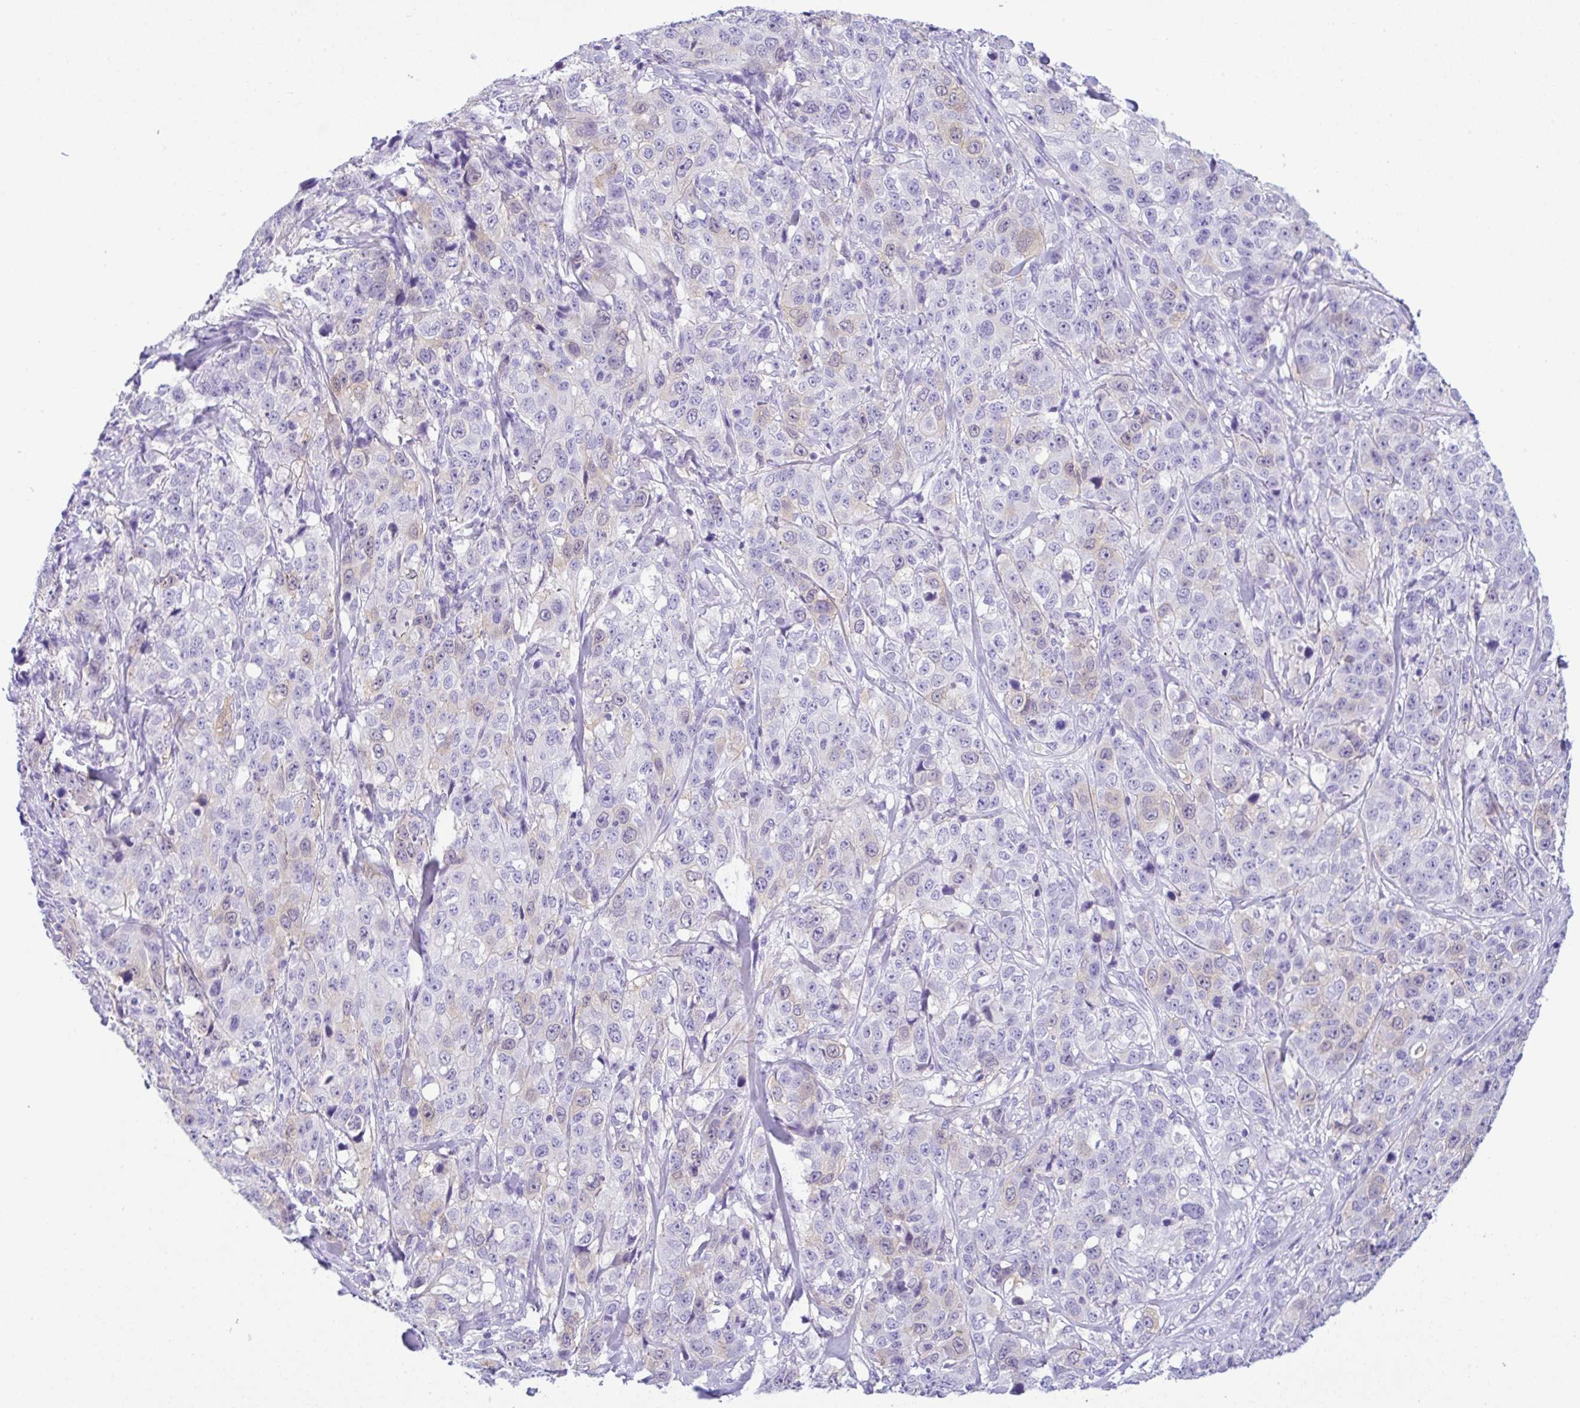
{"staining": {"intensity": "negative", "quantity": "none", "location": "none"}, "tissue": "stomach cancer", "cell_type": "Tumor cells", "image_type": "cancer", "snomed": [{"axis": "morphology", "description": "Adenocarcinoma, NOS"}, {"axis": "topography", "description": "Stomach"}], "caption": "Stomach cancer (adenocarcinoma) was stained to show a protein in brown. There is no significant positivity in tumor cells. (DAB (3,3'-diaminobenzidine) immunohistochemistry (IHC) with hematoxylin counter stain).", "gene": "RRM2", "patient": {"sex": "male", "age": 48}}